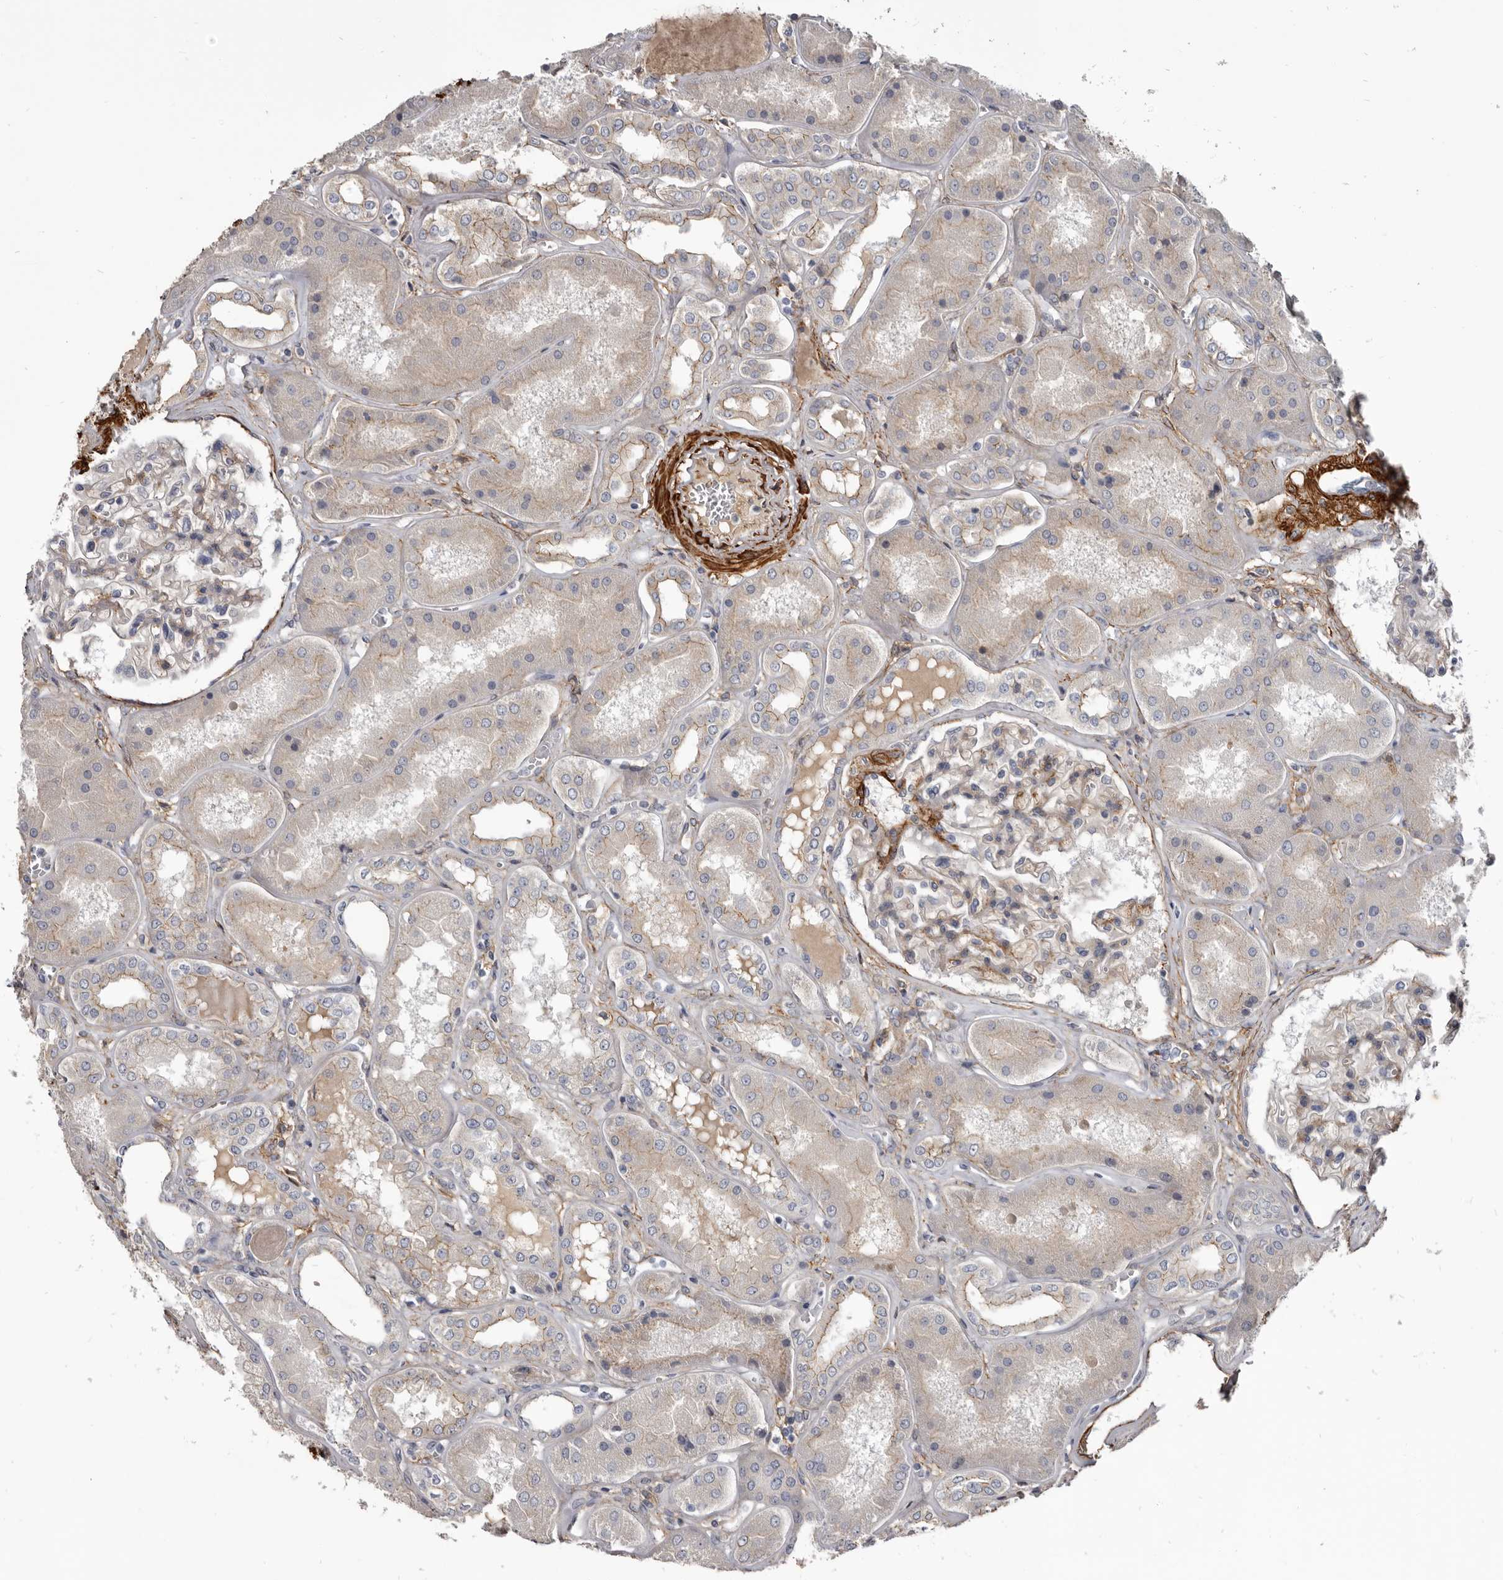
{"staining": {"intensity": "moderate", "quantity": "<25%", "location": "cytoplasmic/membranous"}, "tissue": "kidney", "cell_type": "Cells in glomeruli", "image_type": "normal", "snomed": [{"axis": "morphology", "description": "Normal tissue, NOS"}, {"axis": "topography", "description": "Kidney"}], "caption": "Kidney stained with immunohistochemistry reveals moderate cytoplasmic/membranous staining in approximately <25% of cells in glomeruli. The protein is stained brown, and the nuclei are stained in blue (DAB (3,3'-diaminobenzidine) IHC with brightfield microscopy, high magnification).", "gene": "CGN", "patient": {"sex": "female", "age": 56}}